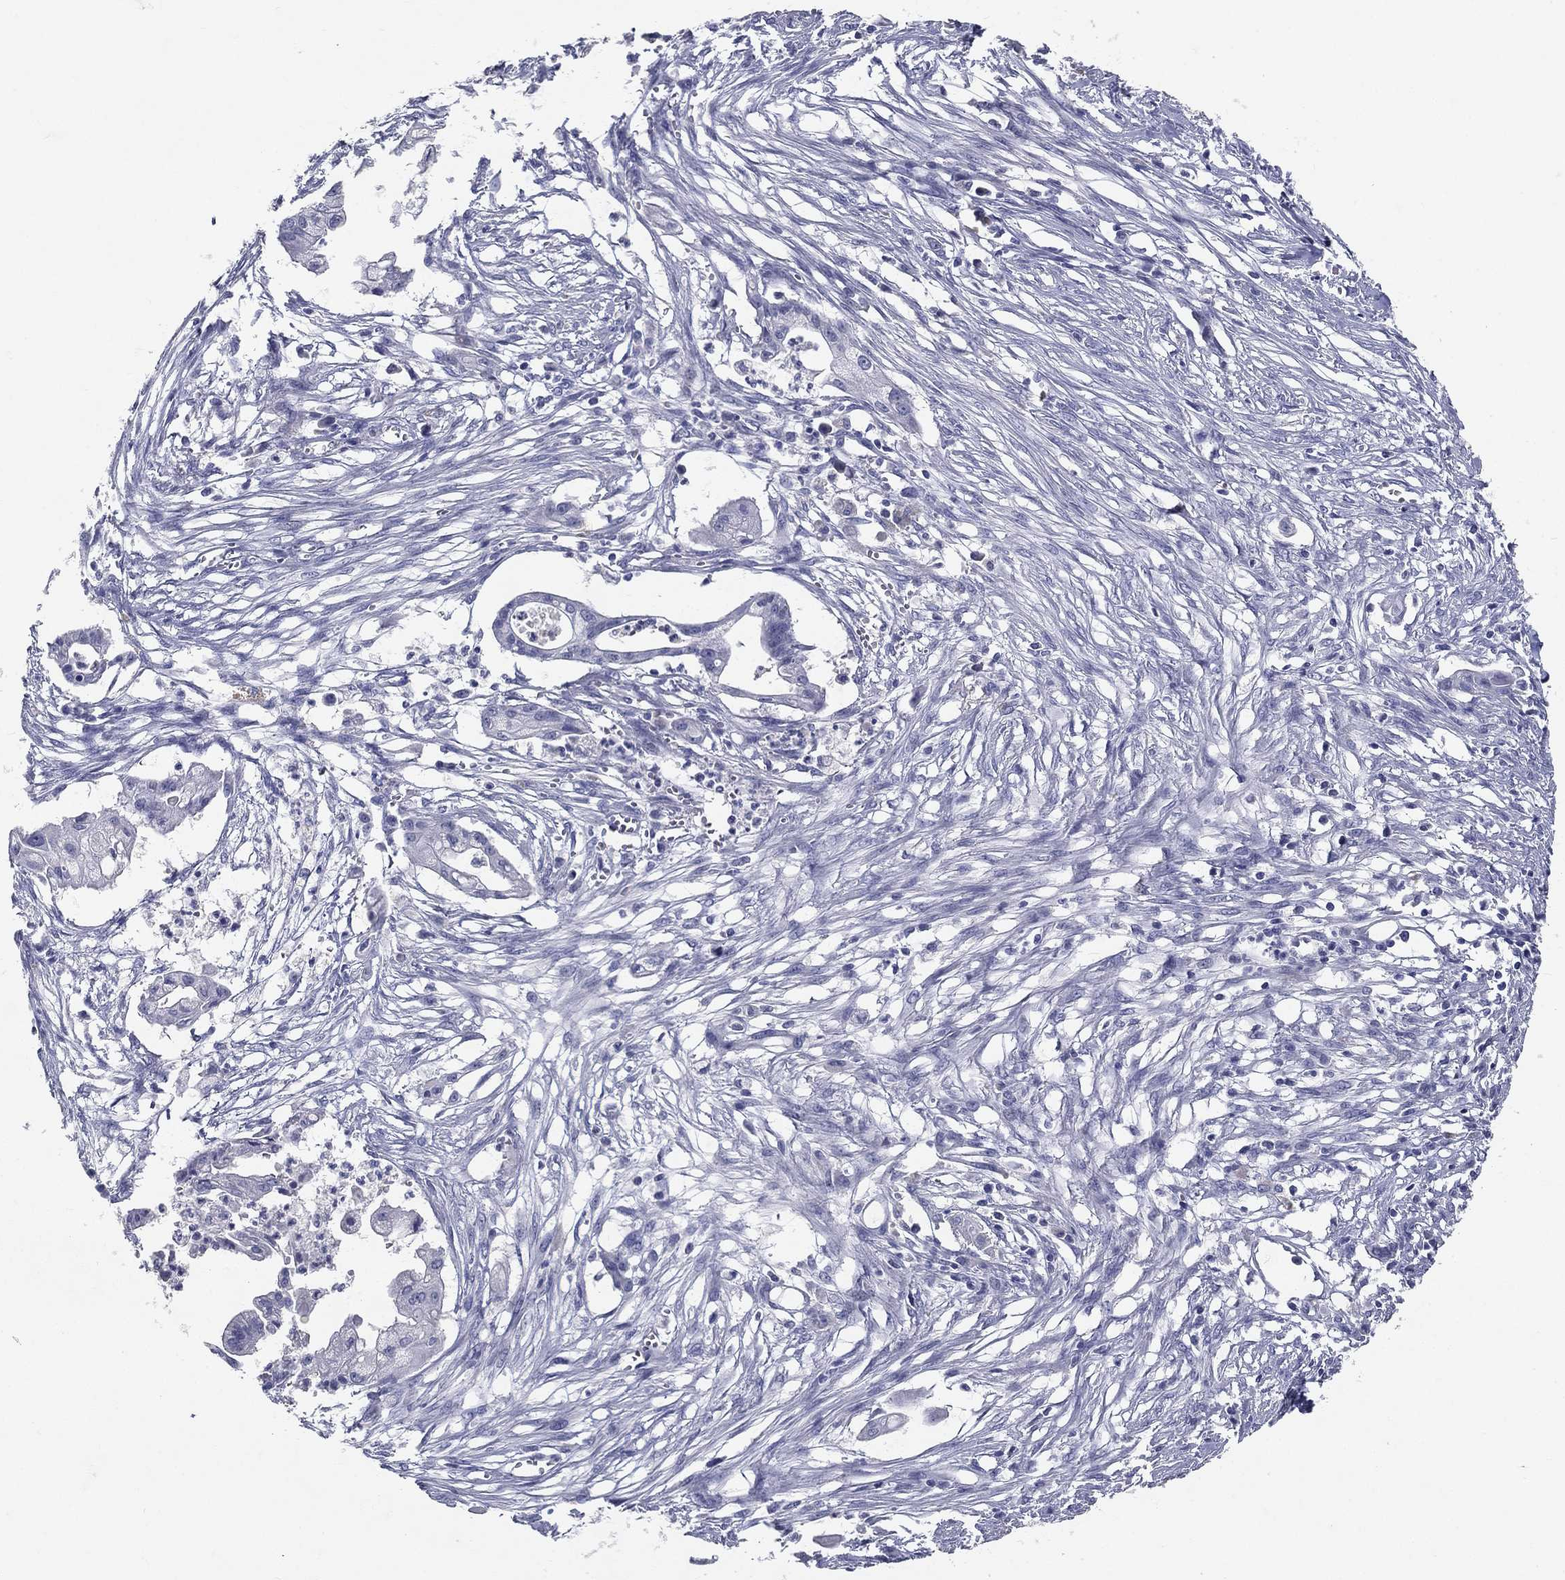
{"staining": {"intensity": "negative", "quantity": "none", "location": "none"}, "tissue": "pancreatic cancer", "cell_type": "Tumor cells", "image_type": "cancer", "snomed": [{"axis": "morphology", "description": "Normal tissue, NOS"}, {"axis": "morphology", "description": "Adenocarcinoma, NOS"}, {"axis": "topography", "description": "Pancreas"}], "caption": "Tumor cells show no significant protein positivity in pancreatic cancer. (DAB (3,3'-diaminobenzidine) immunohistochemistry, high magnification).", "gene": "POMC", "patient": {"sex": "female", "age": 58}}